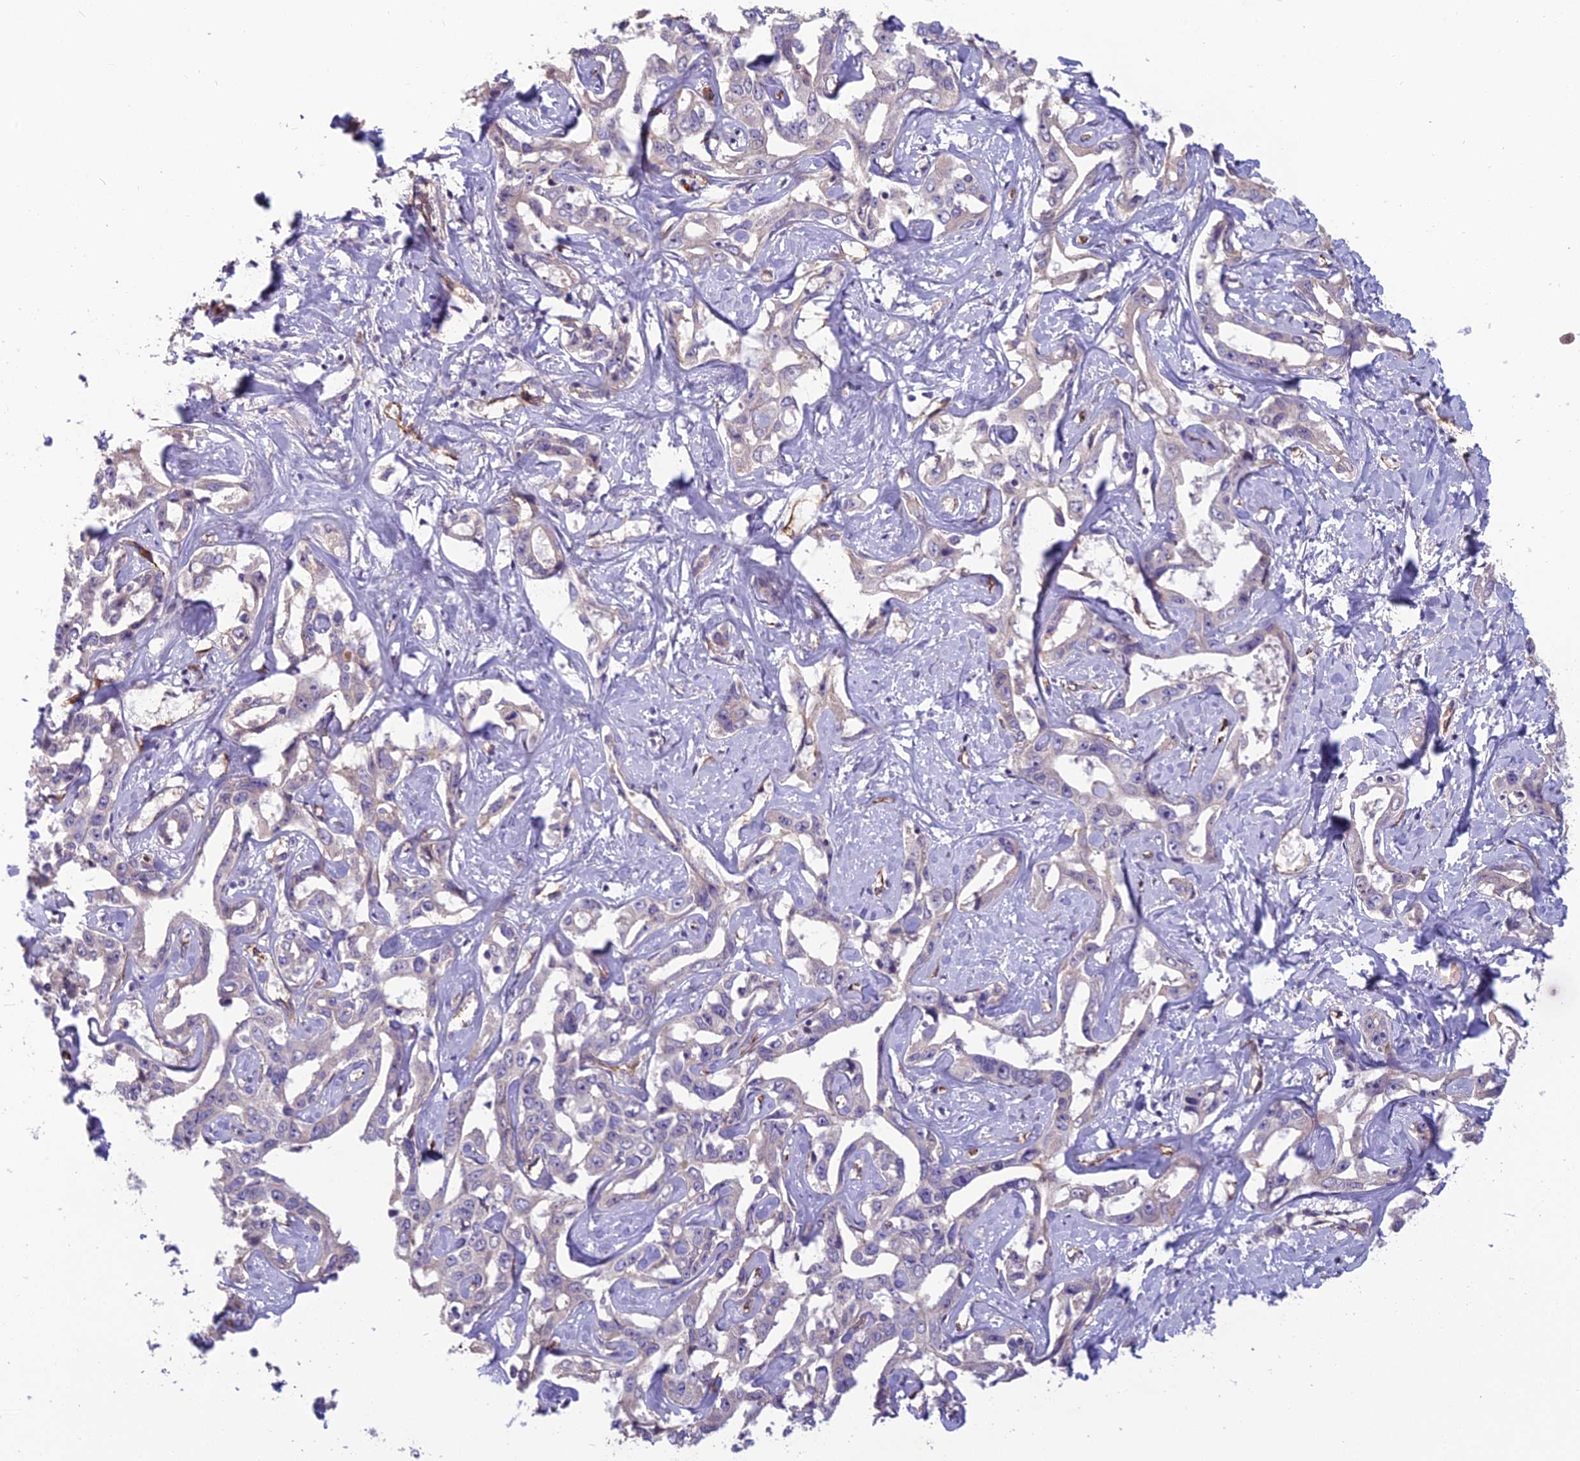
{"staining": {"intensity": "negative", "quantity": "none", "location": "none"}, "tissue": "liver cancer", "cell_type": "Tumor cells", "image_type": "cancer", "snomed": [{"axis": "morphology", "description": "Cholangiocarcinoma"}, {"axis": "topography", "description": "Liver"}], "caption": "This is a histopathology image of immunohistochemistry (IHC) staining of liver cancer (cholangiocarcinoma), which shows no positivity in tumor cells.", "gene": "TSPAN15", "patient": {"sex": "male", "age": 59}}